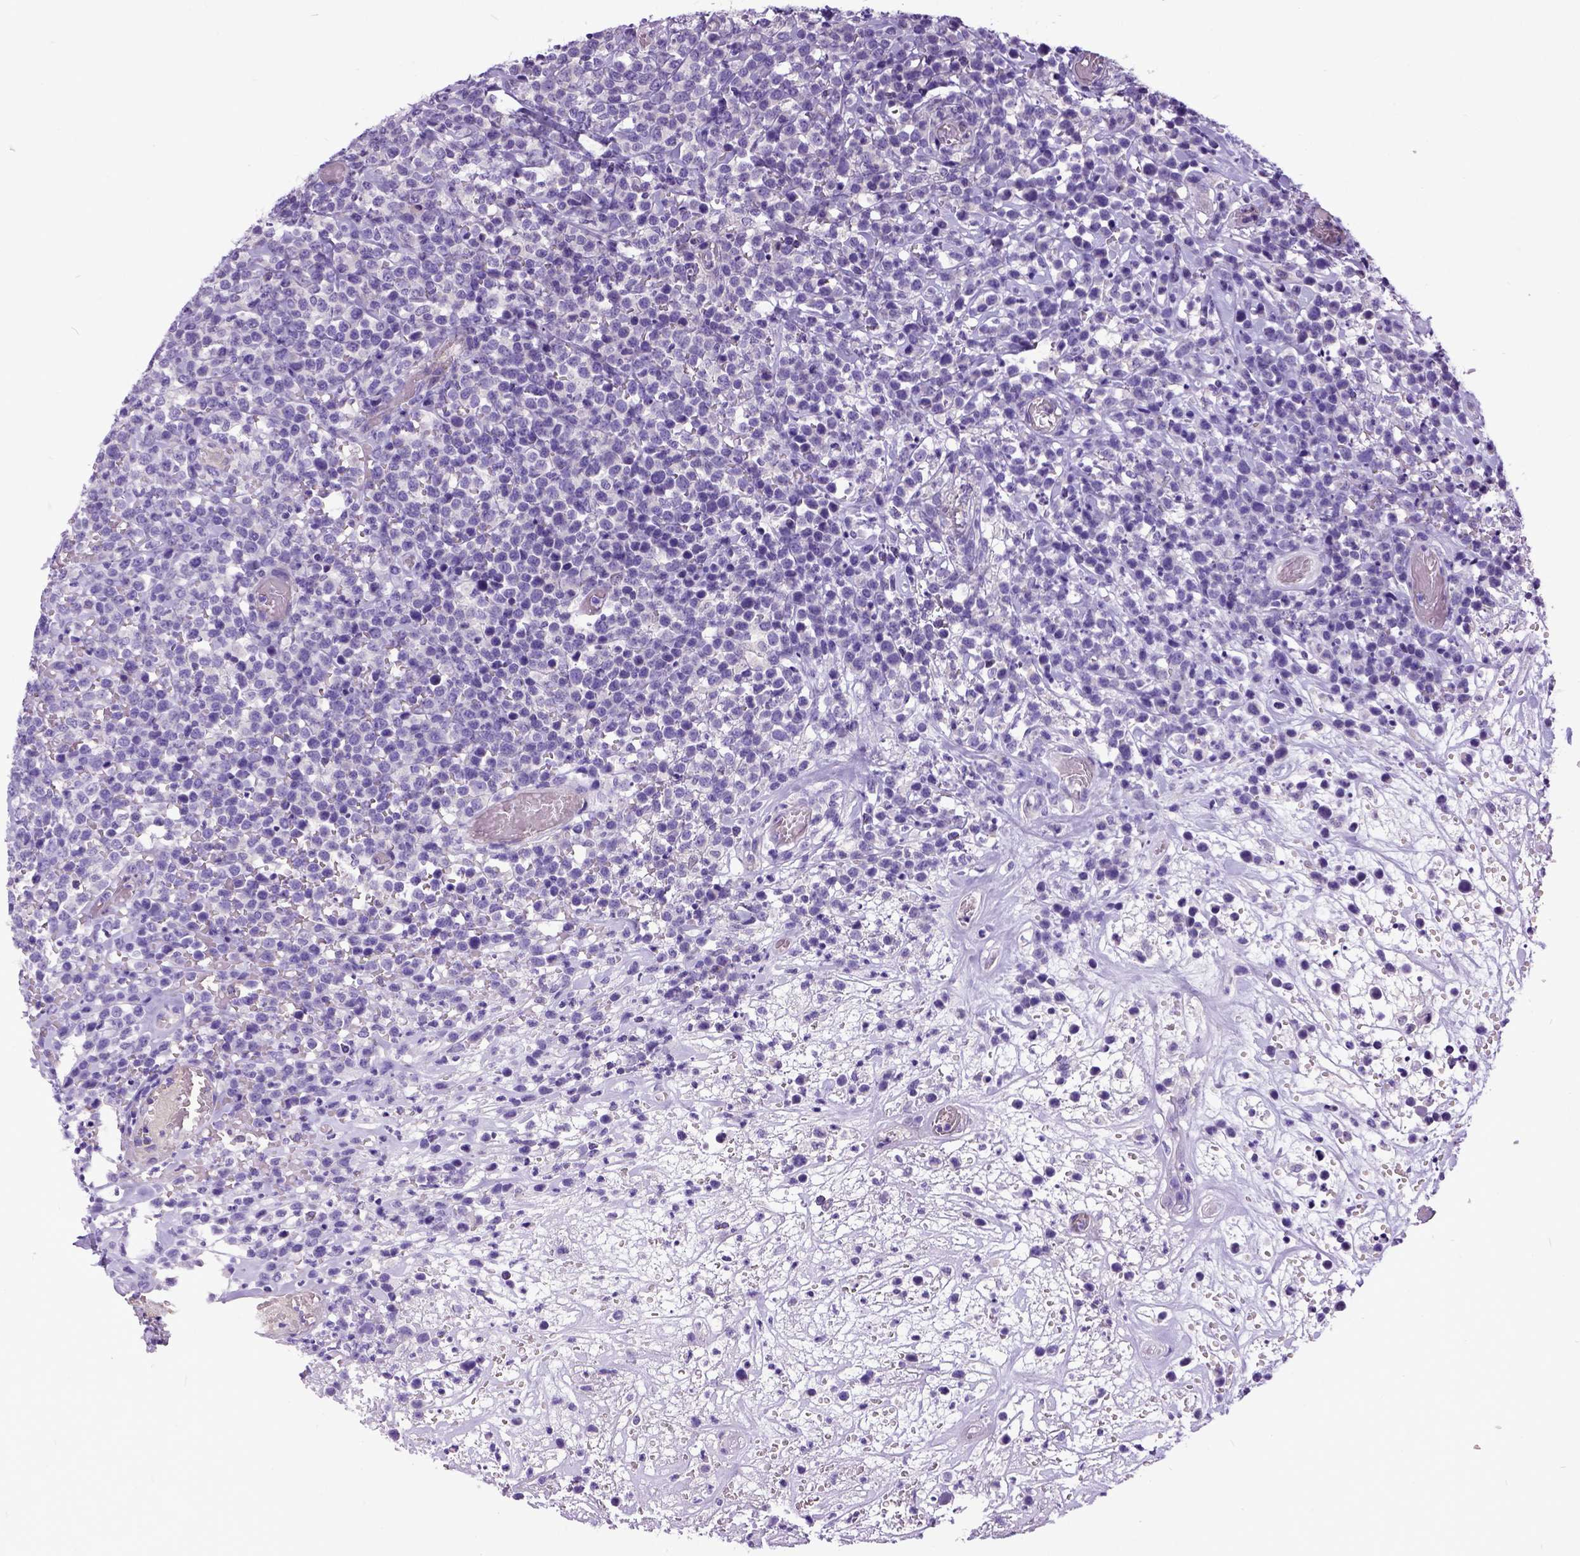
{"staining": {"intensity": "negative", "quantity": "none", "location": "none"}, "tissue": "lymphoma", "cell_type": "Tumor cells", "image_type": "cancer", "snomed": [{"axis": "morphology", "description": "Malignant lymphoma, non-Hodgkin's type, High grade"}, {"axis": "topography", "description": "Soft tissue"}], "caption": "Image shows no significant protein staining in tumor cells of high-grade malignant lymphoma, non-Hodgkin's type.", "gene": "NEK5", "patient": {"sex": "female", "age": 56}}